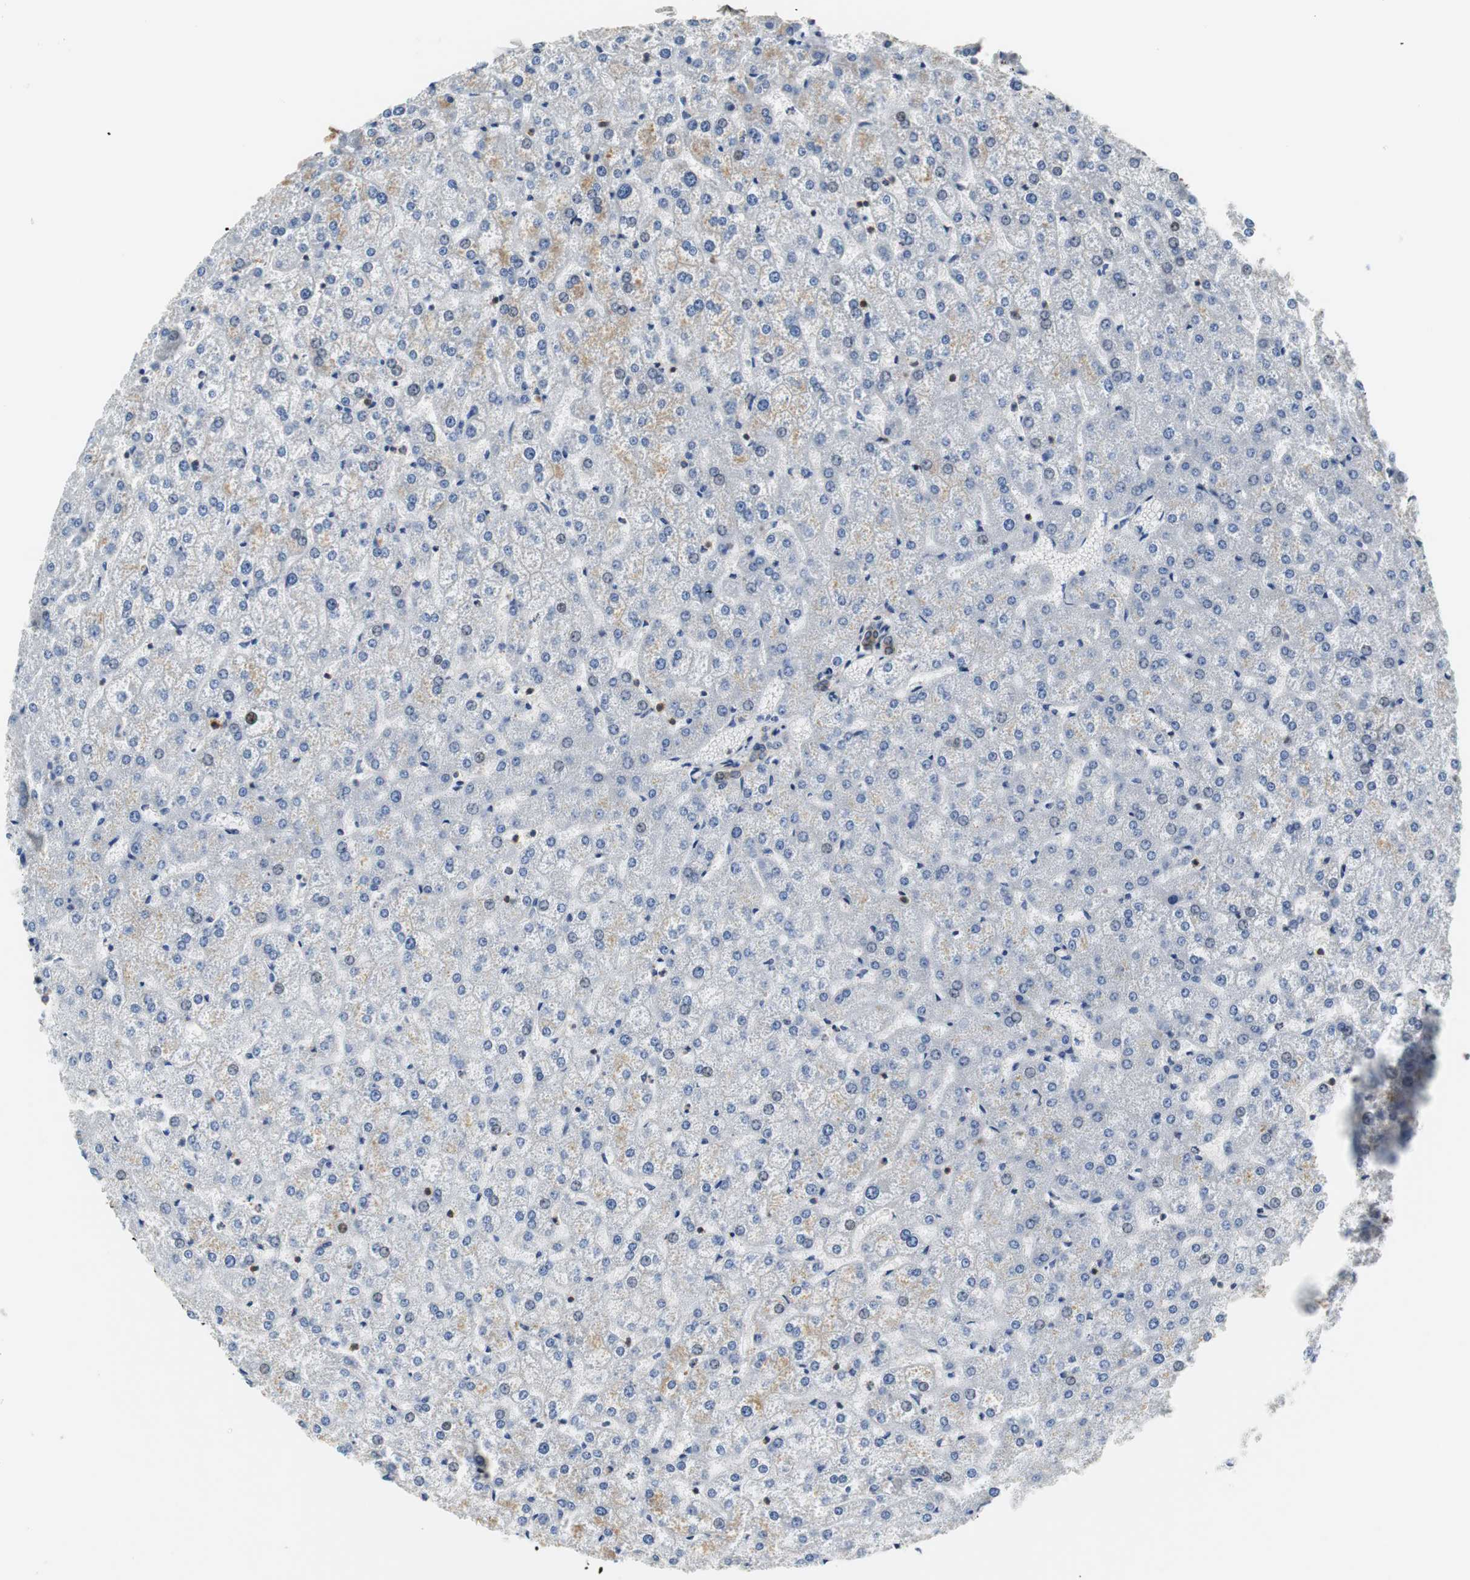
{"staining": {"intensity": "moderate", "quantity": ">75%", "location": "cytoplasmic/membranous"}, "tissue": "liver", "cell_type": "Cholangiocytes", "image_type": "normal", "snomed": [{"axis": "morphology", "description": "Normal tissue, NOS"}, {"axis": "topography", "description": "Liver"}], "caption": "IHC of benign human liver displays medium levels of moderate cytoplasmic/membranous positivity in about >75% of cholangiocytes. (Brightfield microscopy of DAB IHC at high magnification).", "gene": "TSC22D4", "patient": {"sex": "female", "age": 32}}